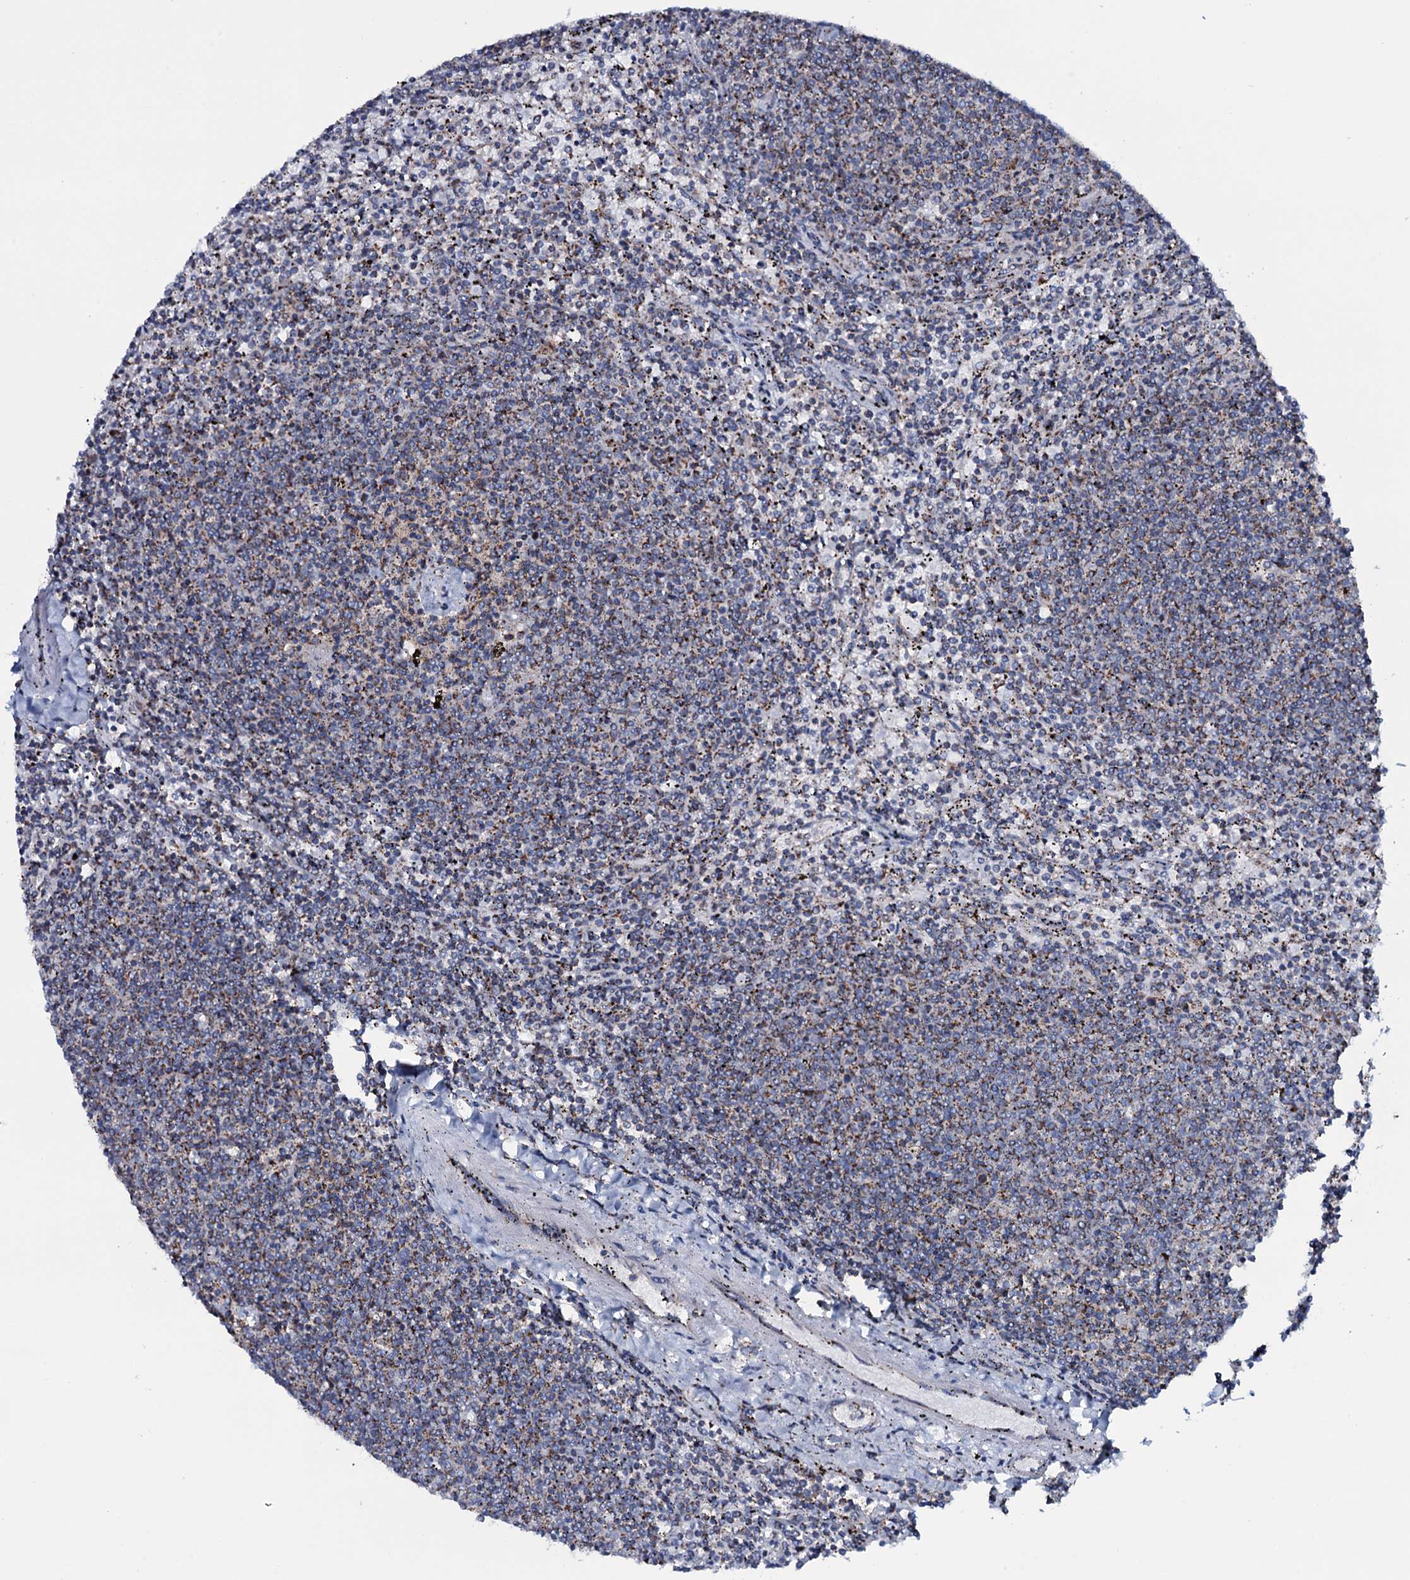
{"staining": {"intensity": "moderate", "quantity": "25%-75%", "location": "cytoplasmic/membranous"}, "tissue": "lymphoma", "cell_type": "Tumor cells", "image_type": "cancer", "snomed": [{"axis": "morphology", "description": "Malignant lymphoma, non-Hodgkin's type, Low grade"}, {"axis": "topography", "description": "Spleen"}], "caption": "About 25%-75% of tumor cells in lymphoma reveal moderate cytoplasmic/membranous protein expression as visualized by brown immunohistochemical staining.", "gene": "MRPS35", "patient": {"sex": "female", "age": 50}}